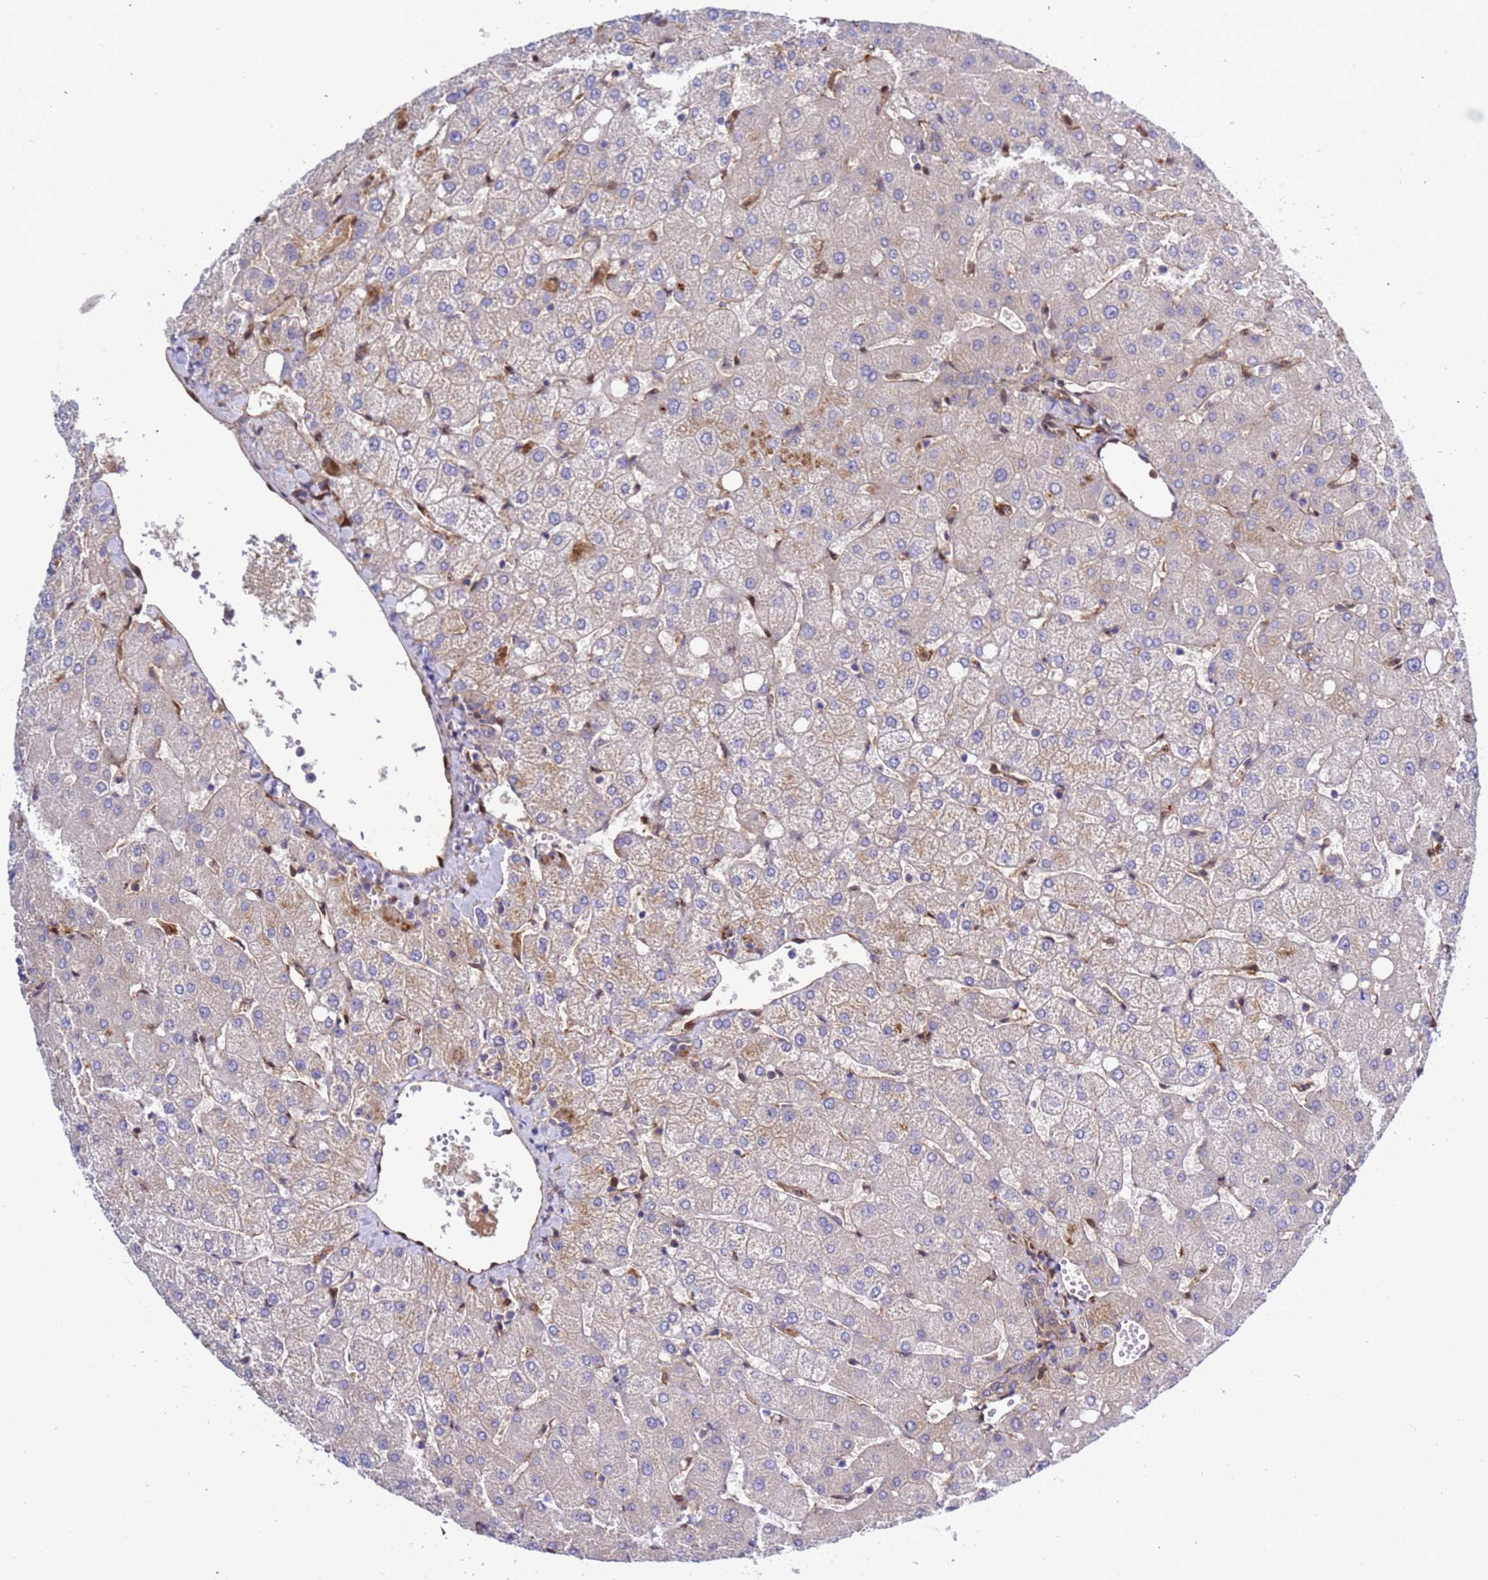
{"staining": {"intensity": "weak", "quantity": "<25%", "location": "cytoplasmic/membranous"}, "tissue": "liver", "cell_type": "Cholangiocytes", "image_type": "normal", "snomed": [{"axis": "morphology", "description": "Normal tissue, NOS"}, {"axis": "topography", "description": "Liver"}], "caption": "This is an immunohistochemistry (IHC) micrograph of unremarkable human liver. There is no positivity in cholangiocytes.", "gene": "FOXRED1", "patient": {"sex": "female", "age": 54}}